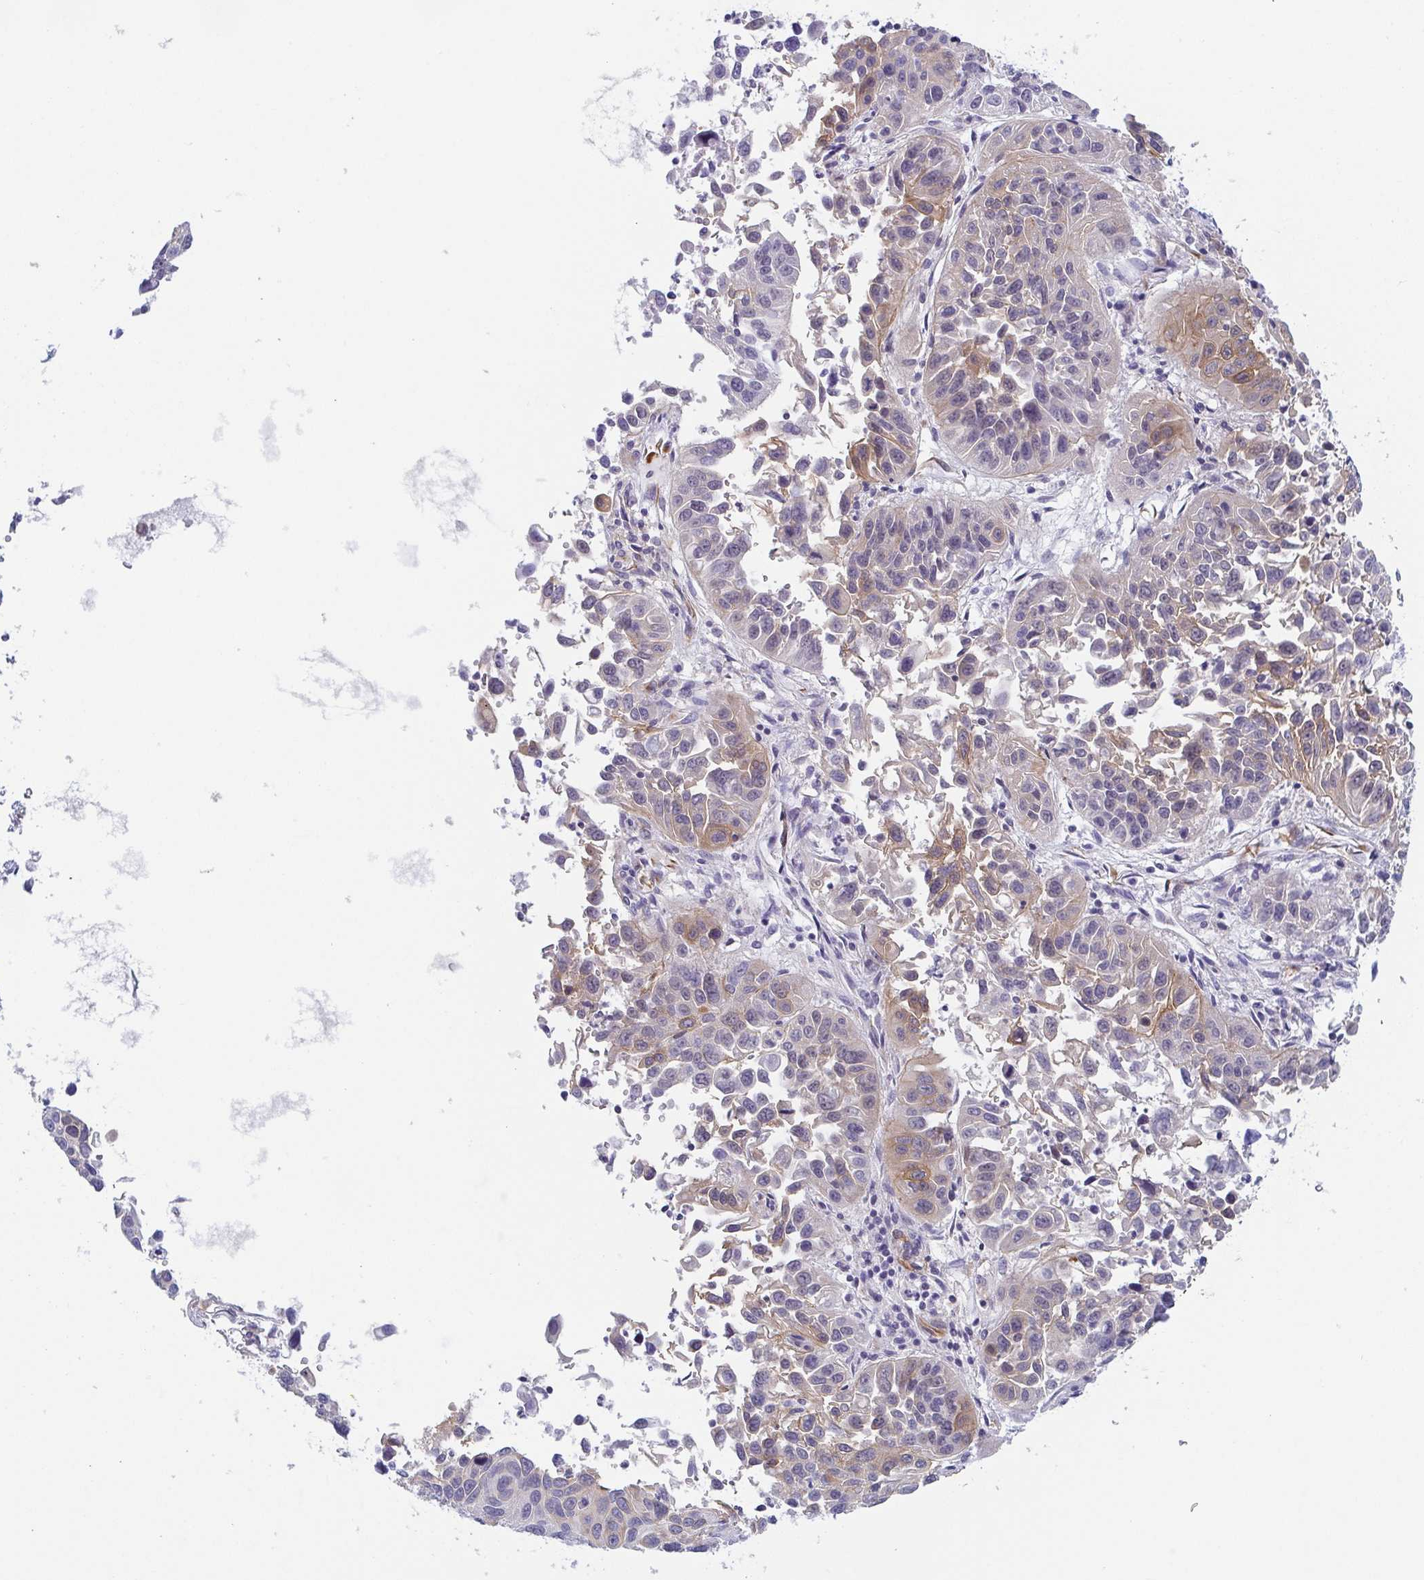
{"staining": {"intensity": "weak", "quantity": "25%-75%", "location": "cytoplasmic/membranous"}, "tissue": "lung cancer", "cell_type": "Tumor cells", "image_type": "cancer", "snomed": [{"axis": "morphology", "description": "Squamous cell carcinoma, NOS"}, {"axis": "topography", "description": "Lung"}], "caption": "The immunohistochemical stain labels weak cytoplasmic/membranous staining in tumor cells of squamous cell carcinoma (lung) tissue.", "gene": "COL17A1", "patient": {"sex": "female", "age": 61}}